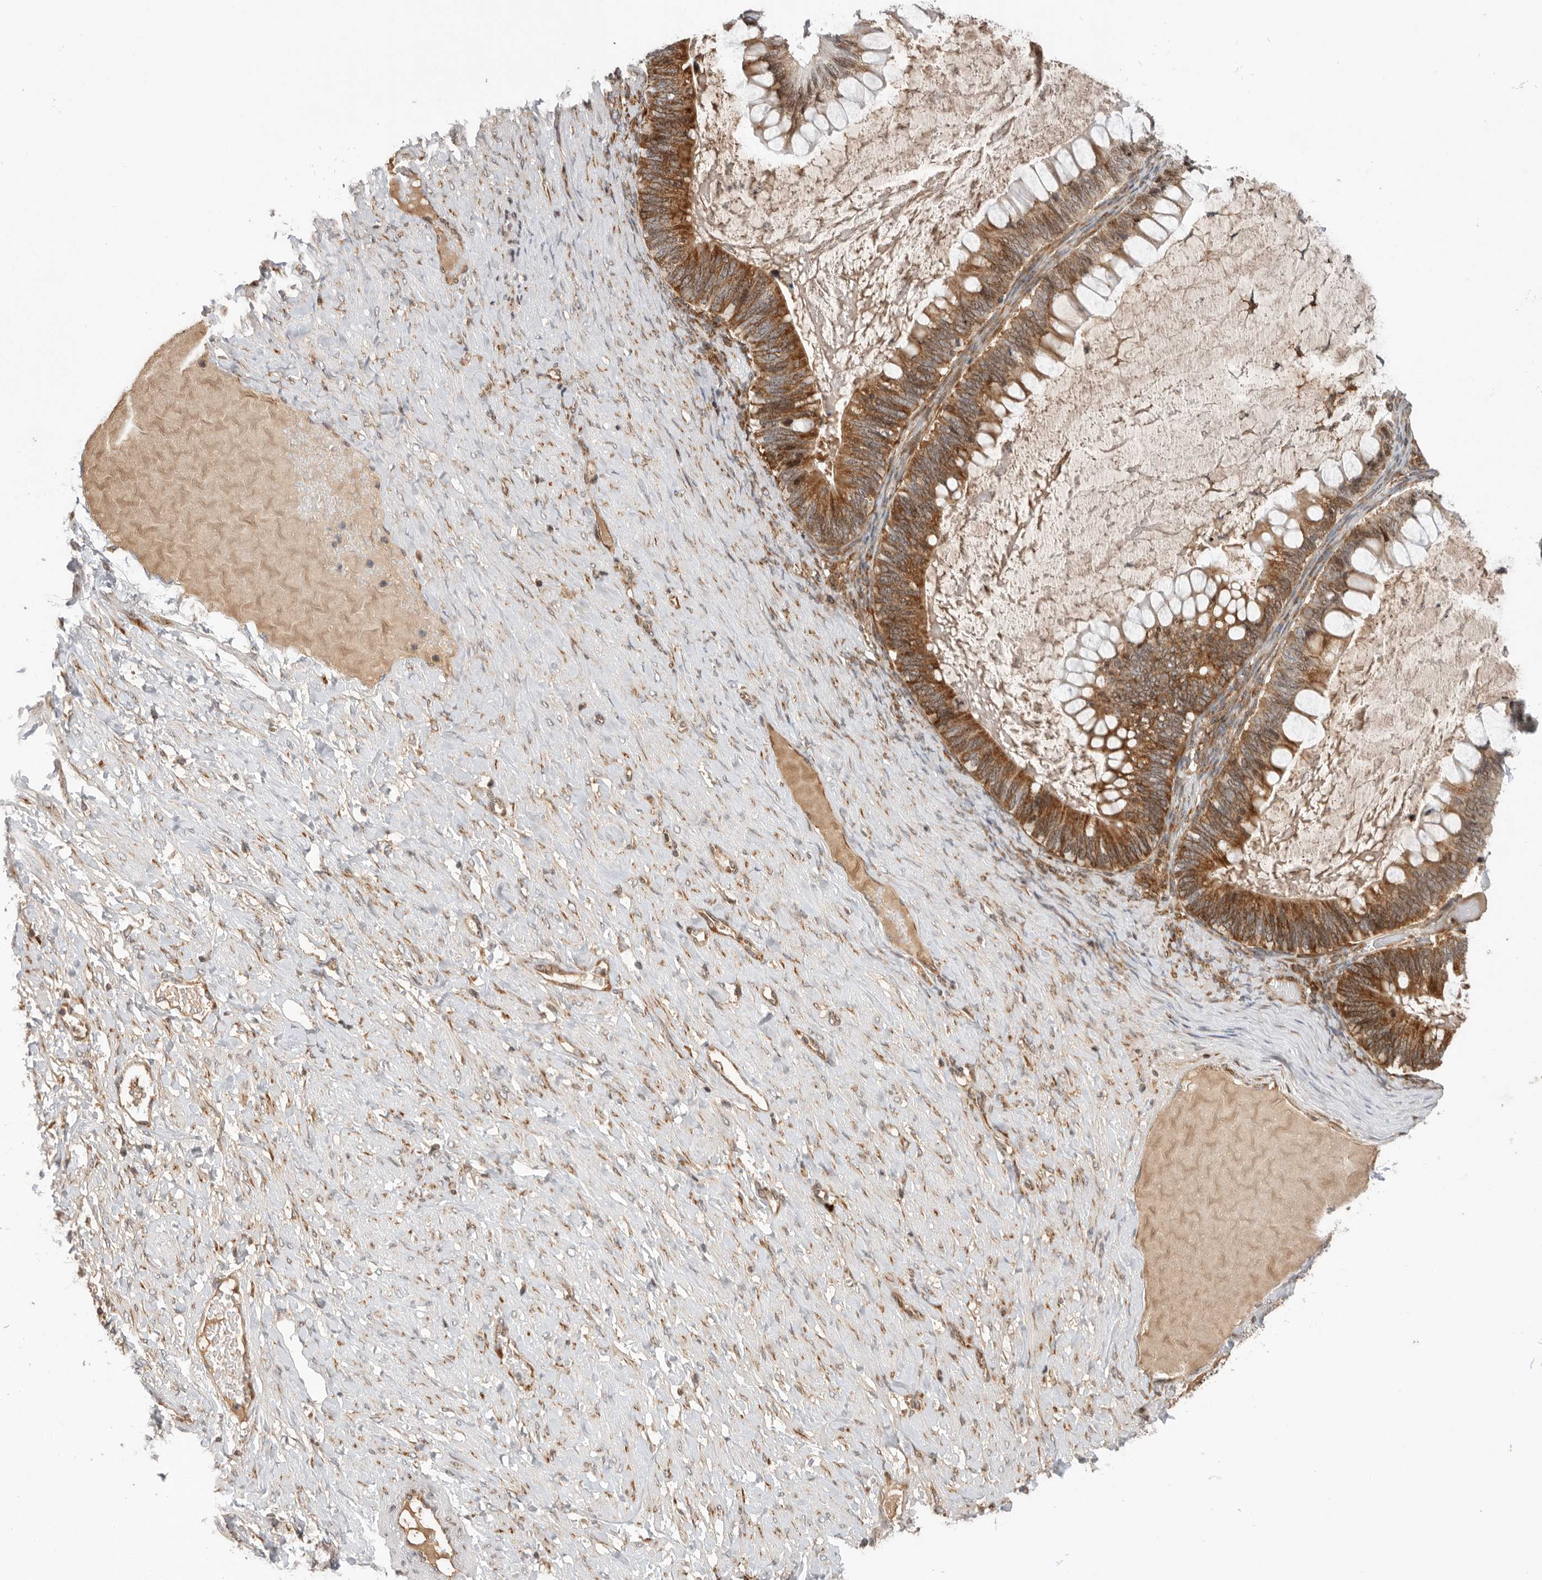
{"staining": {"intensity": "moderate", "quantity": ">75%", "location": "cytoplasmic/membranous"}, "tissue": "ovarian cancer", "cell_type": "Tumor cells", "image_type": "cancer", "snomed": [{"axis": "morphology", "description": "Cystadenocarcinoma, mucinous, NOS"}, {"axis": "topography", "description": "Ovary"}], "caption": "Immunohistochemical staining of ovarian cancer reveals moderate cytoplasmic/membranous protein expression in about >75% of tumor cells.", "gene": "FZD3", "patient": {"sex": "female", "age": 61}}